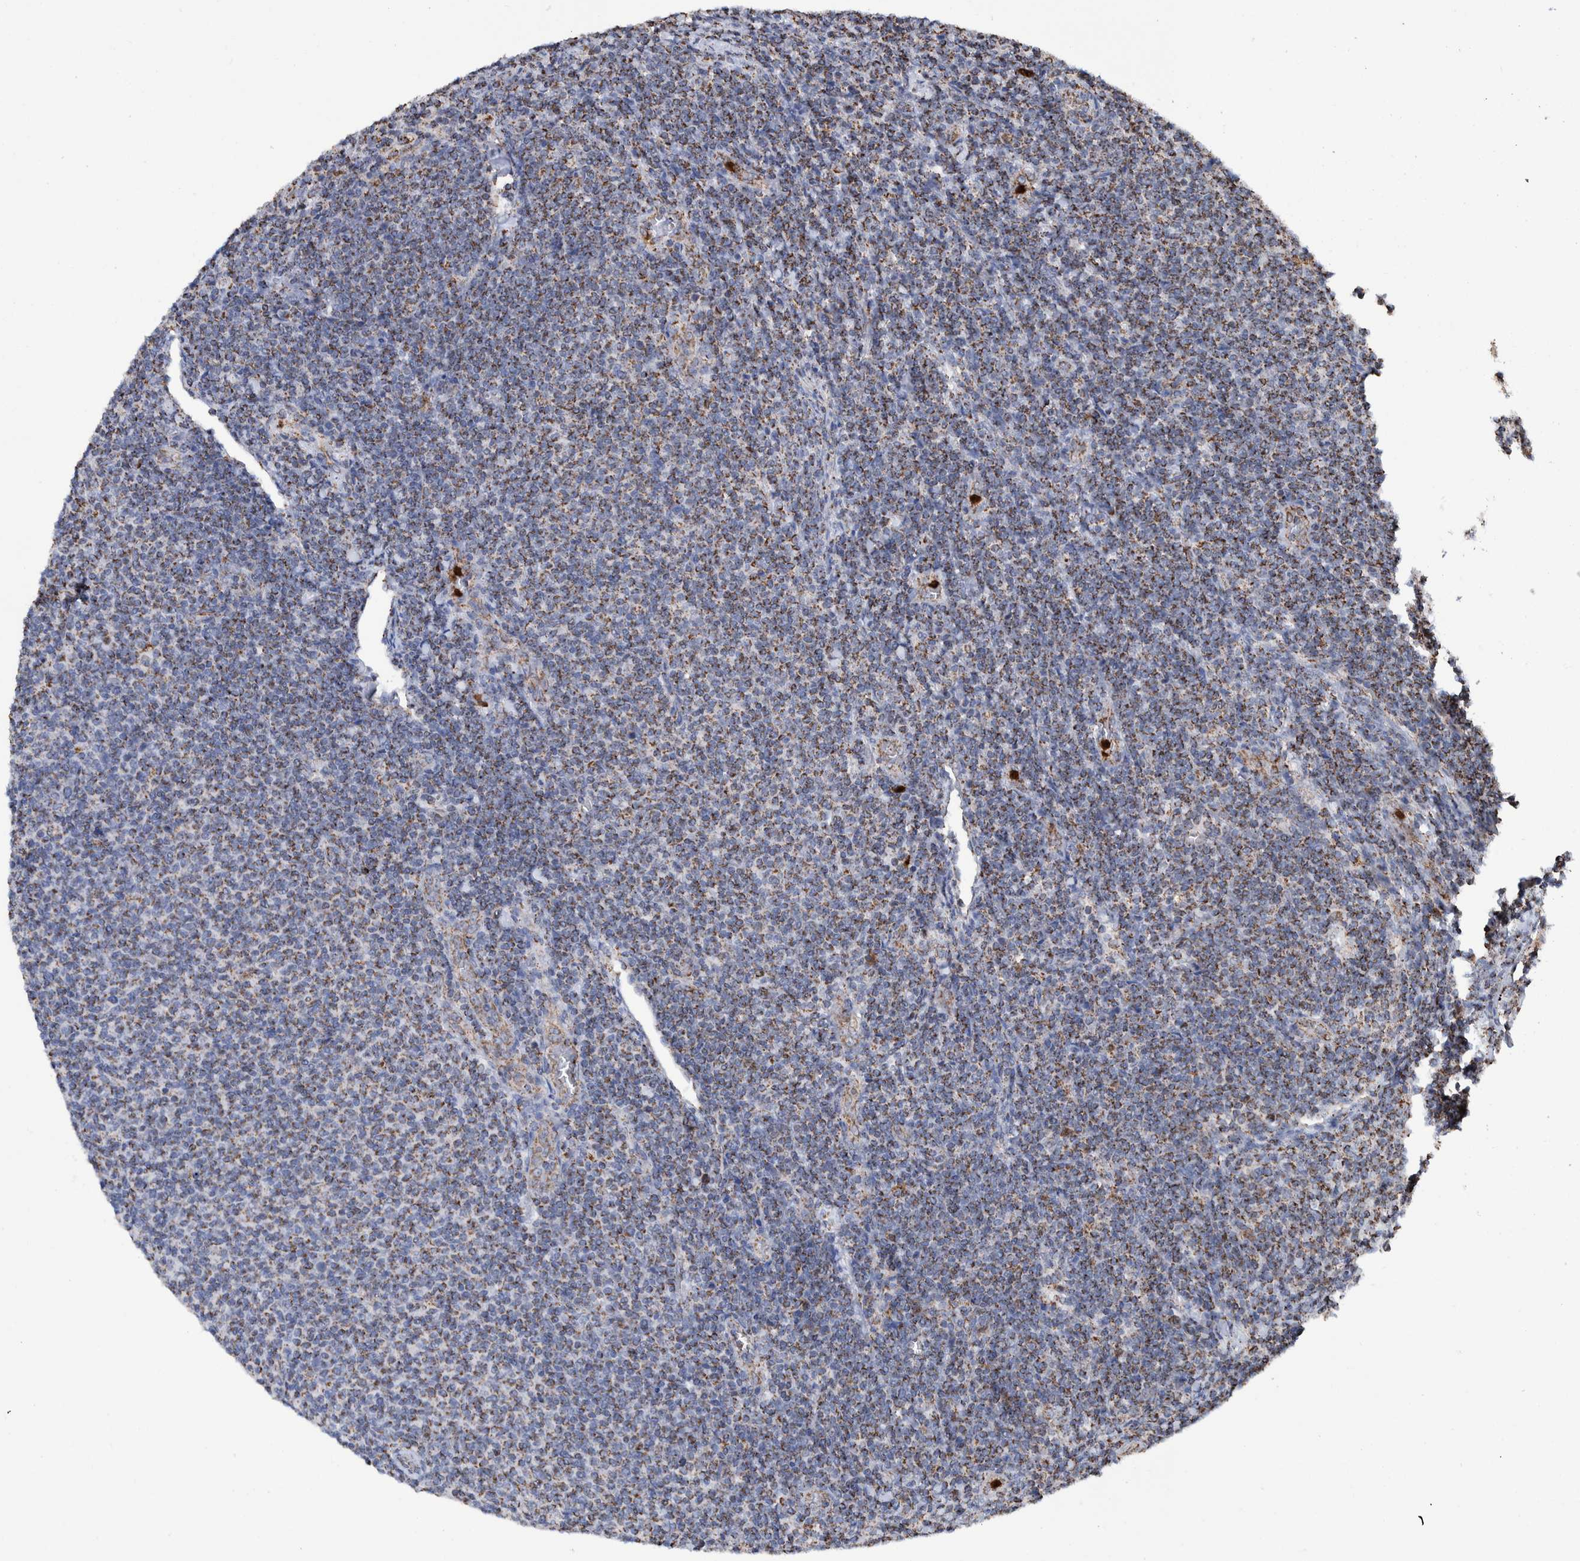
{"staining": {"intensity": "weak", "quantity": ">75%", "location": "cytoplasmic/membranous"}, "tissue": "lymphoma", "cell_type": "Tumor cells", "image_type": "cancer", "snomed": [{"axis": "morphology", "description": "Malignant lymphoma, non-Hodgkin's type, Low grade"}, {"axis": "topography", "description": "Lymph node"}], "caption": "Immunohistochemistry (DAB) staining of human lymphoma exhibits weak cytoplasmic/membranous protein positivity in about >75% of tumor cells.", "gene": "DECR1", "patient": {"sex": "male", "age": 66}}